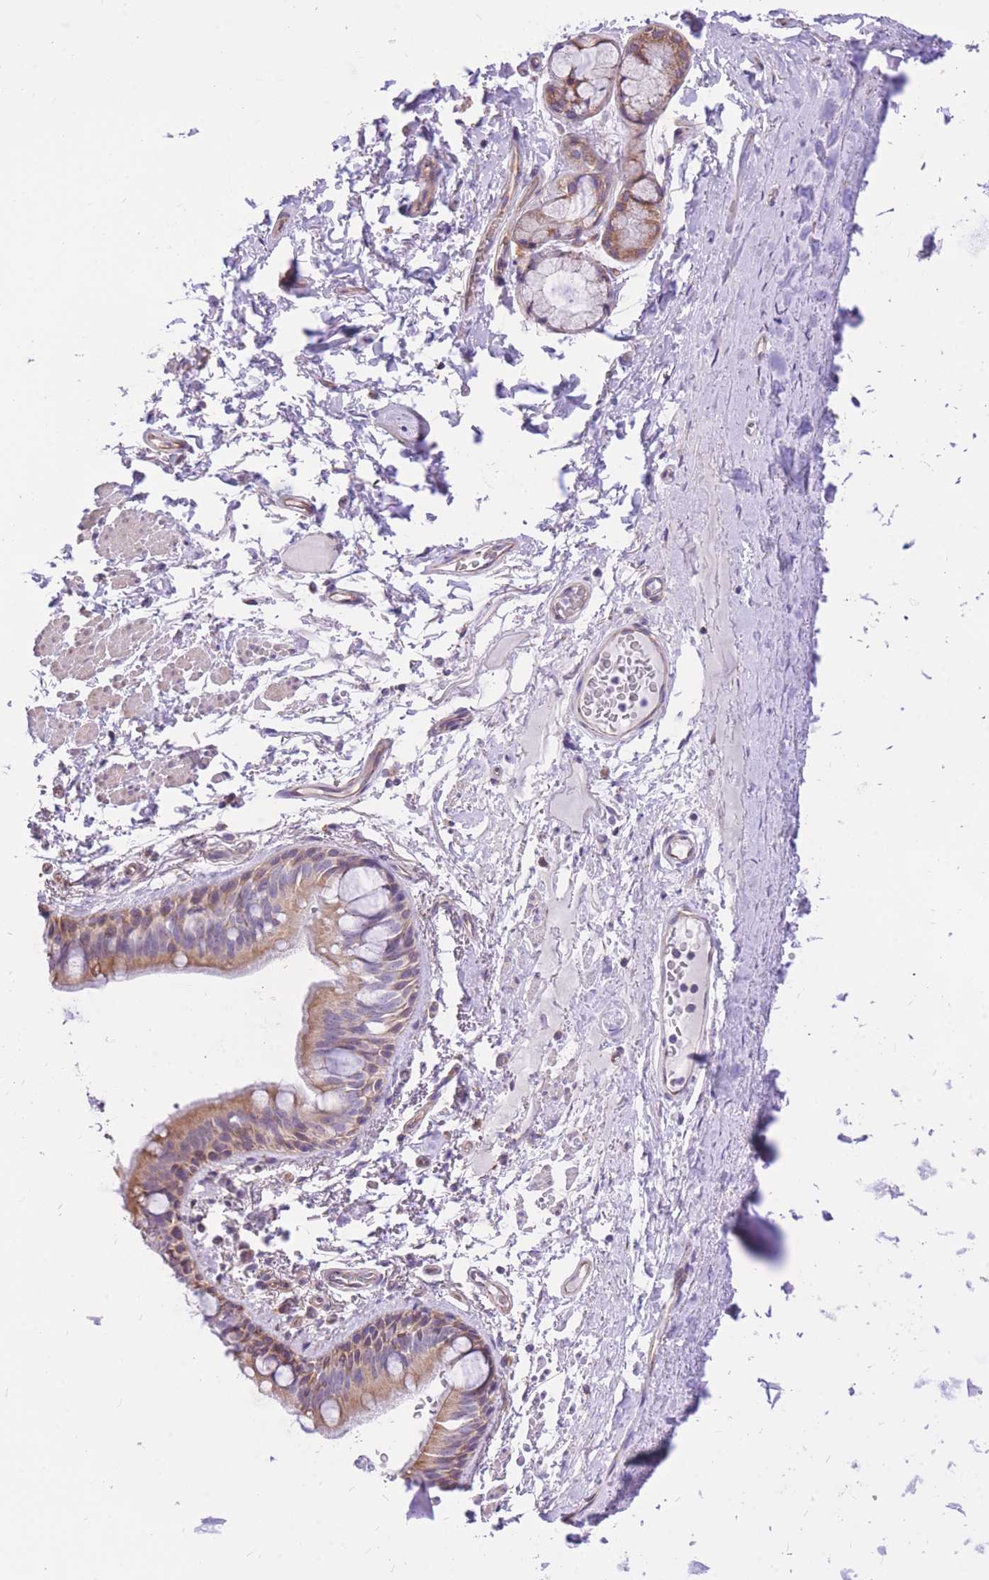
{"staining": {"intensity": "moderate", "quantity": "25%-75%", "location": "cytoplasmic/membranous"}, "tissue": "bronchus", "cell_type": "Respiratory epithelial cells", "image_type": "normal", "snomed": [{"axis": "morphology", "description": "Normal tissue, NOS"}, {"axis": "topography", "description": "Bronchus"}], "caption": "About 25%-75% of respiratory epithelial cells in benign bronchus display moderate cytoplasmic/membranous protein expression as visualized by brown immunohistochemical staining.", "gene": "TOPAZ1", "patient": {"sex": "male", "age": 70}}